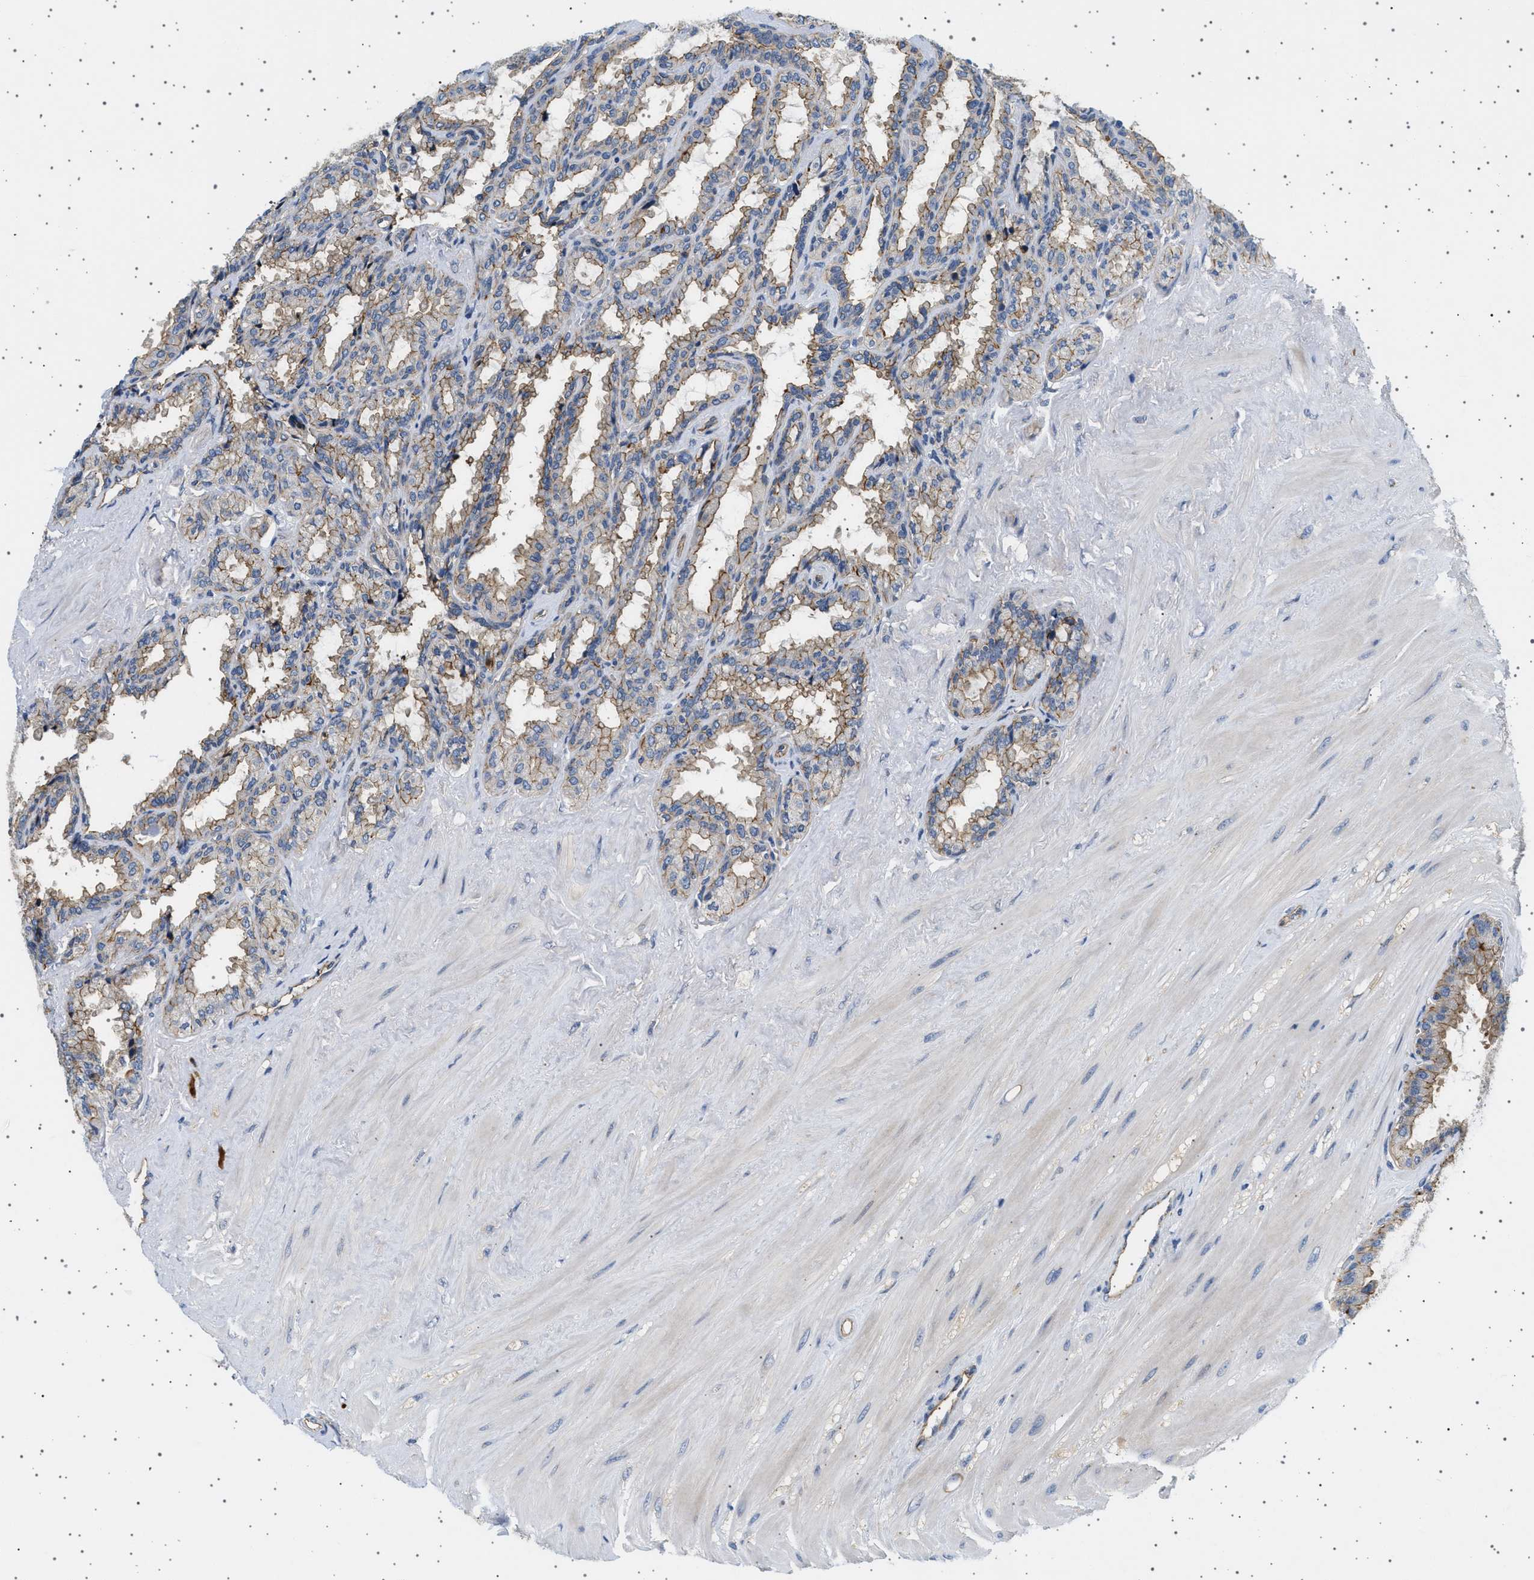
{"staining": {"intensity": "moderate", "quantity": ">75%", "location": "cytoplasmic/membranous"}, "tissue": "seminal vesicle", "cell_type": "Glandular cells", "image_type": "normal", "snomed": [{"axis": "morphology", "description": "Normal tissue, NOS"}, {"axis": "topography", "description": "Seminal veicle"}], "caption": "Approximately >75% of glandular cells in benign seminal vesicle show moderate cytoplasmic/membranous protein staining as visualized by brown immunohistochemical staining.", "gene": "PLPP6", "patient": {"sex": "male", "age": 46}}